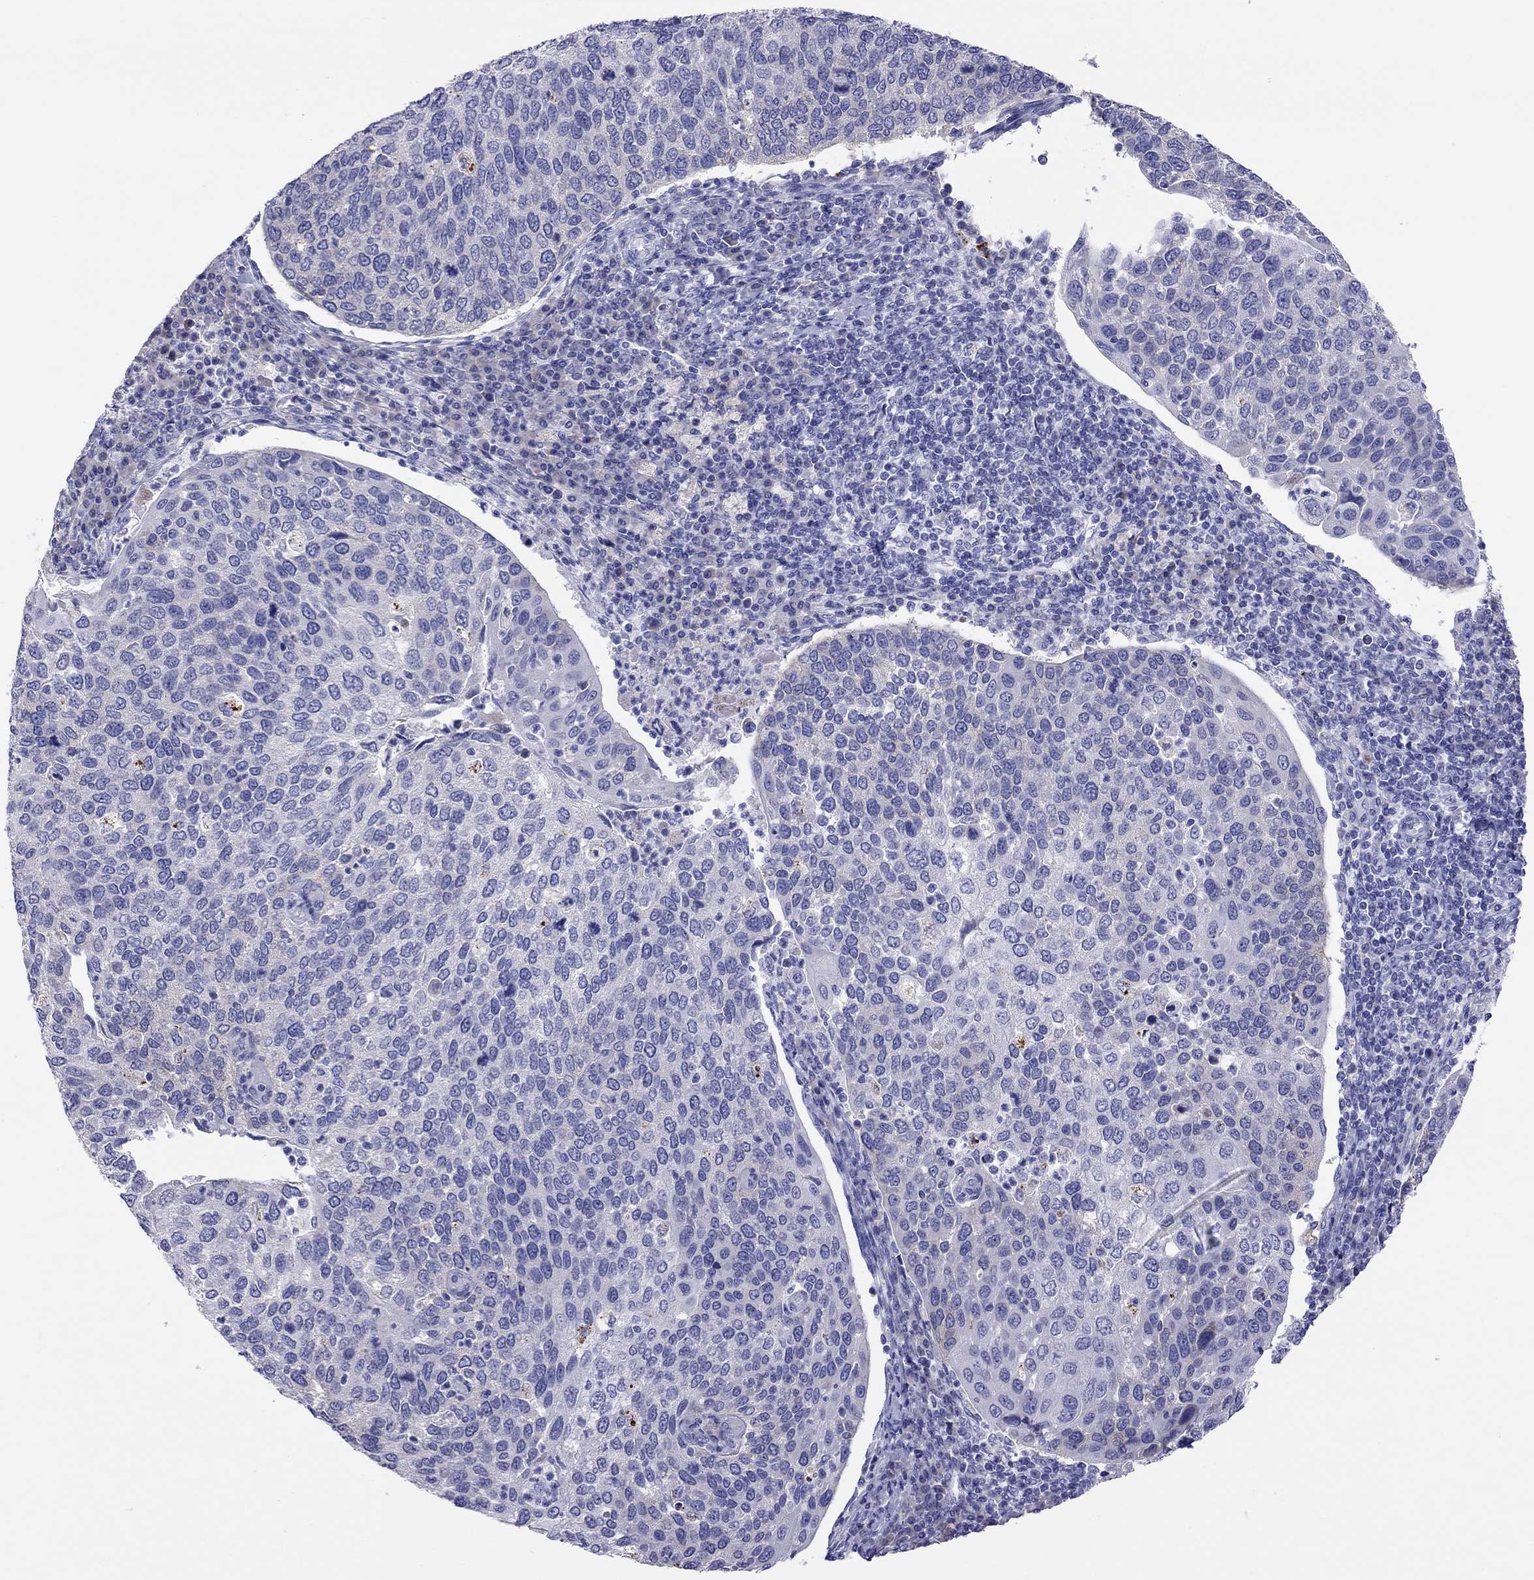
{"staining": {"intensity": "negative", "quantity": "none", "location": "none"}, "tissue": "cervical cancer", "cell_type": "Tumor cells", "image_type": "cancer", "snomed": [{"axis": "morphology", "description": "Squamous cell carcinoma, NOS"}, {"axis": "topography", "description": "Cervix"}], "caption": "Cervical cancer stained for a protein using immunohistochemistry (IHC) exhibits no positivity tumor cells.", "gene": "COL9A1", "patient": {"sex": "female", "age": 54}}